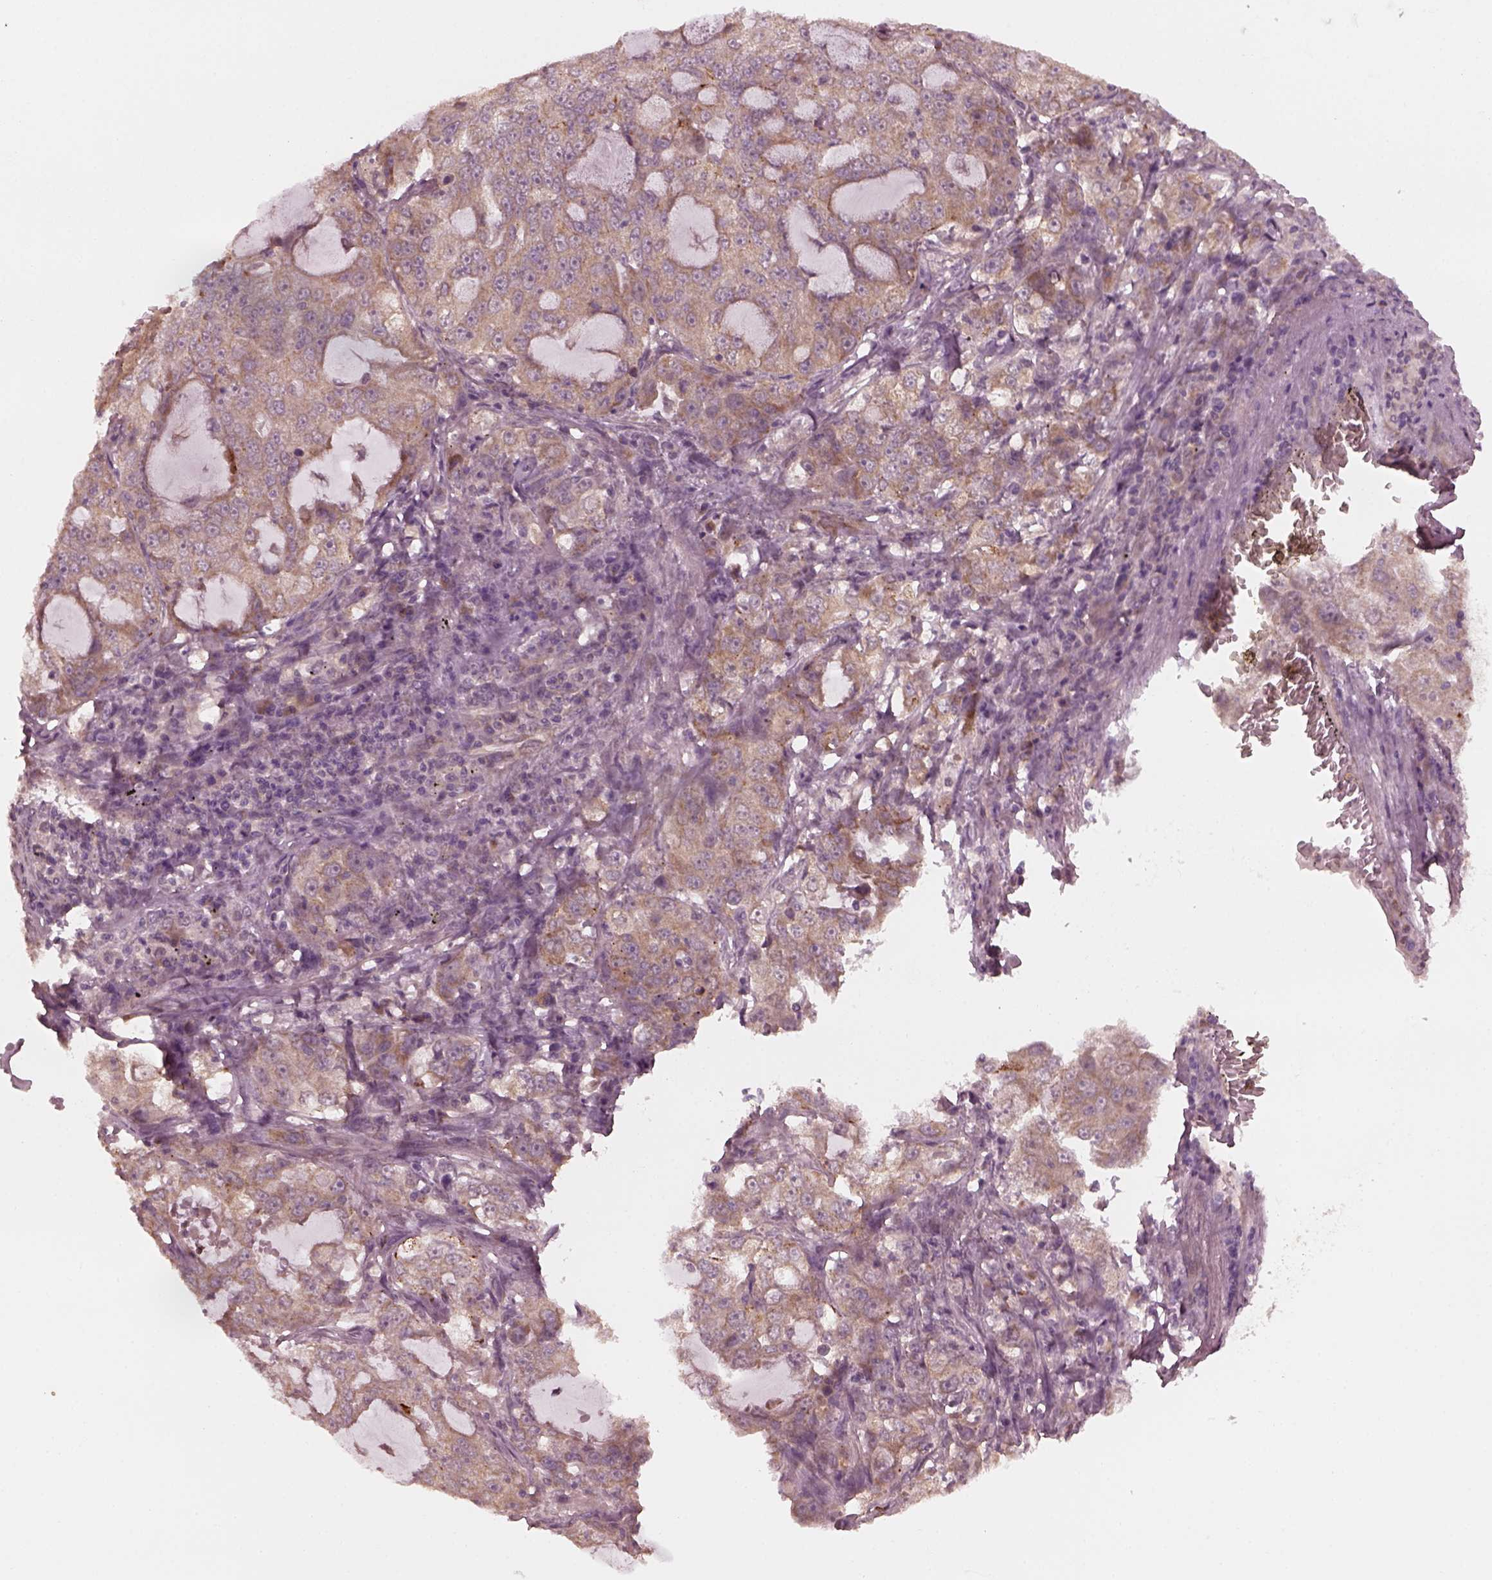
{"staining": {"intensity": "weak", "quantity": "25%-75%", "location": "cytoplasmic/membranous"}, "tissue": "lung cancer", "cell_type": "Tumor cells", "image_type": "cancer", "snomed": [{"axis": "morphology", "description": "Adenocarcinoma, NOS"}, {"axis": "topography", "description": "Lung"}], "caption": "The immunohistochemical stain highlights weak cytoplasmic/membranous positivity in tumor cells of lung adenocarcinoma tissue.", "gene": "FAF2", "patient": {"sex": "female", "age": 61}}